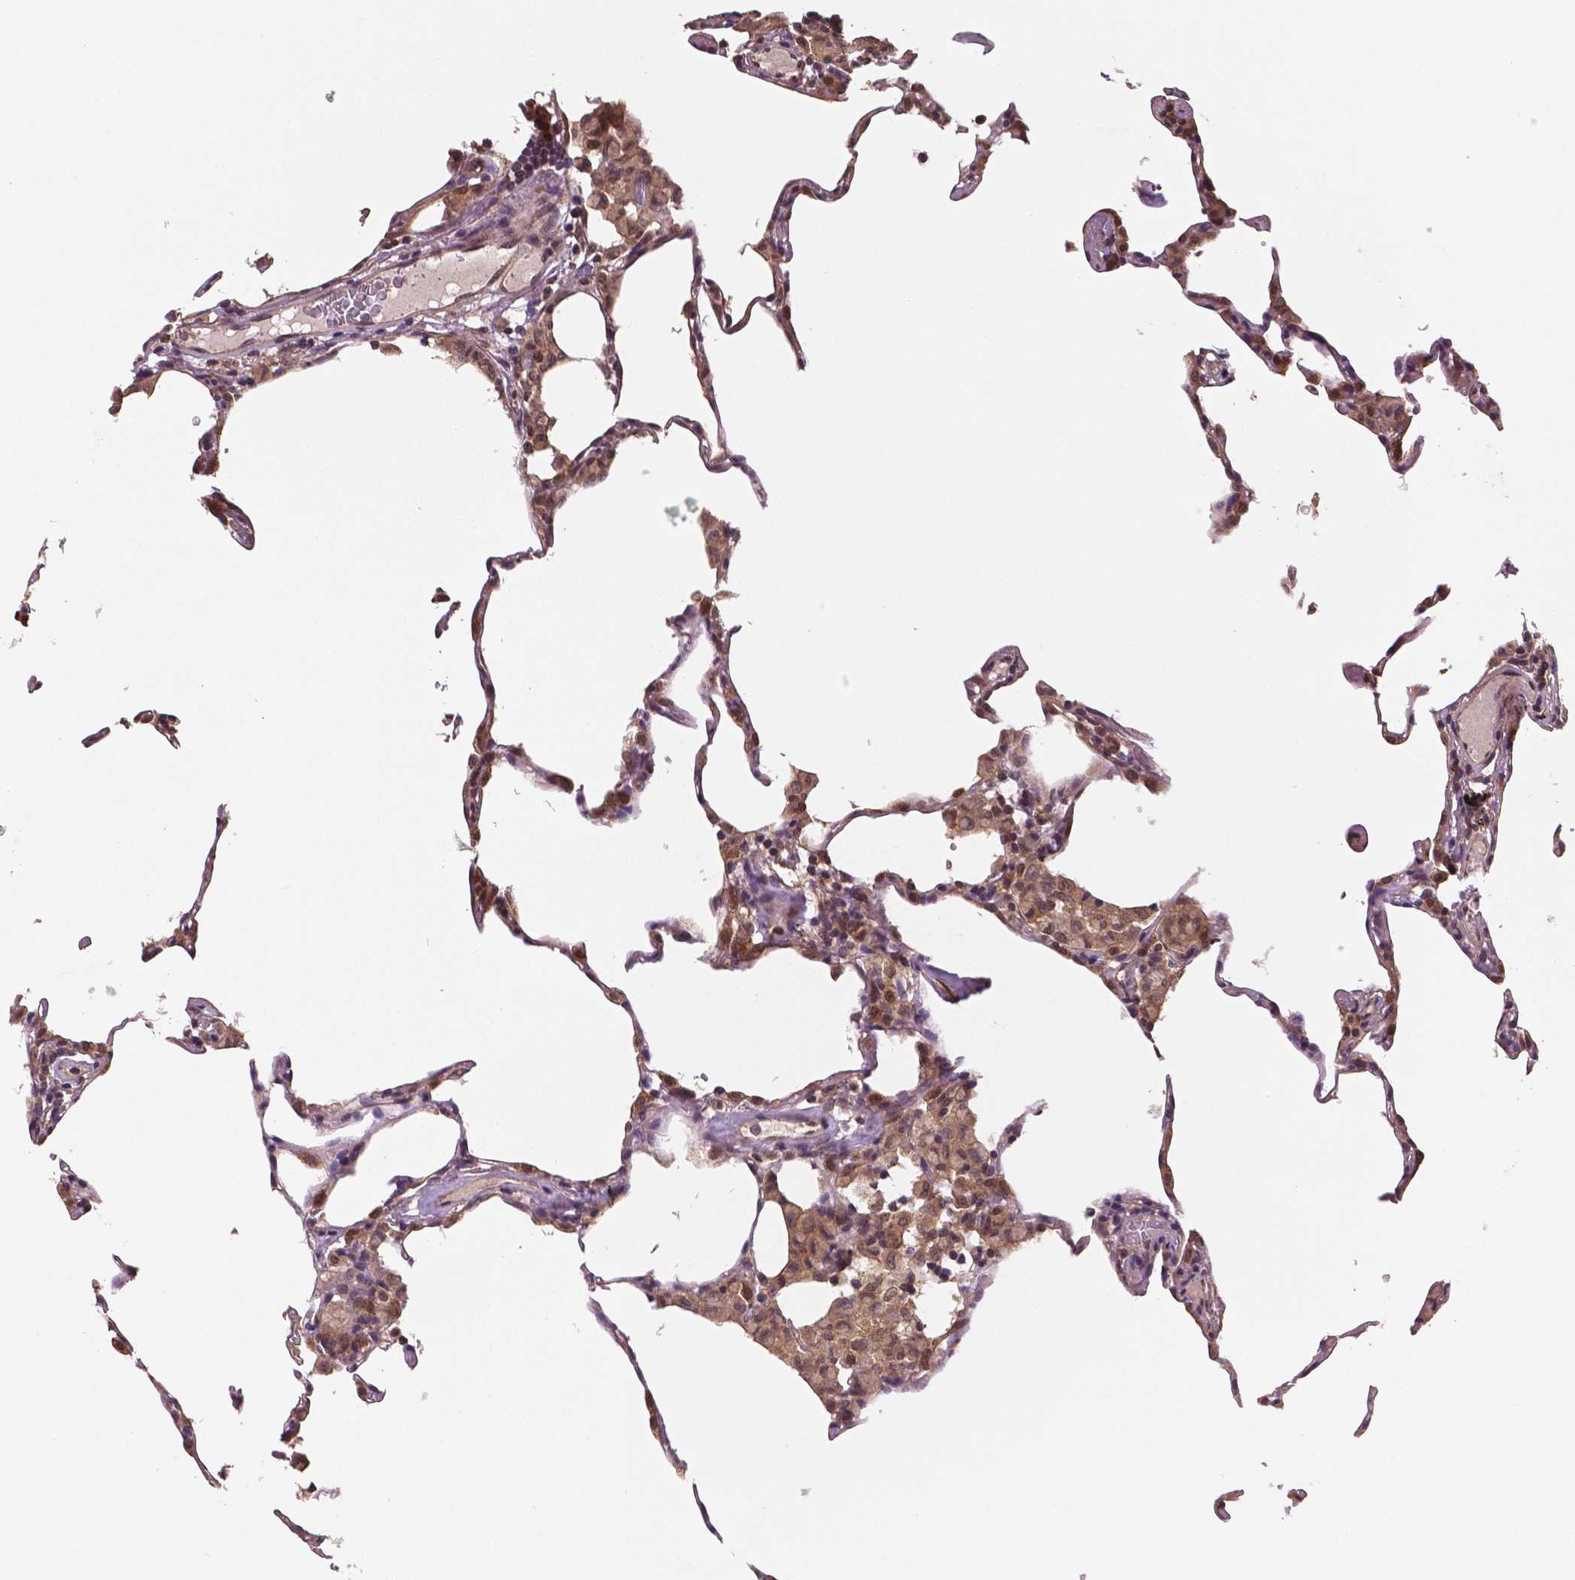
{"staining": {"intensity": "moderate", "quantity": "25%-75%", "location": "cytoplasmic/membranous,nuclear"}, "tissue": "lung", "cell_type": "Alveolar cells", "image_type": "normal", "snomed": [{"axis": "morphology", "description": "Normal tissue, NOS"}, {"axis": "topography", "description": "Lung"}], "caption": "Protein staining displays moderate cytoplasmic/membranous,nuclear expression in about 25%-75% of alveolar cells in benign lung.", "gene": "STAT3", "patient": {"sex": "female", "age": 57}}